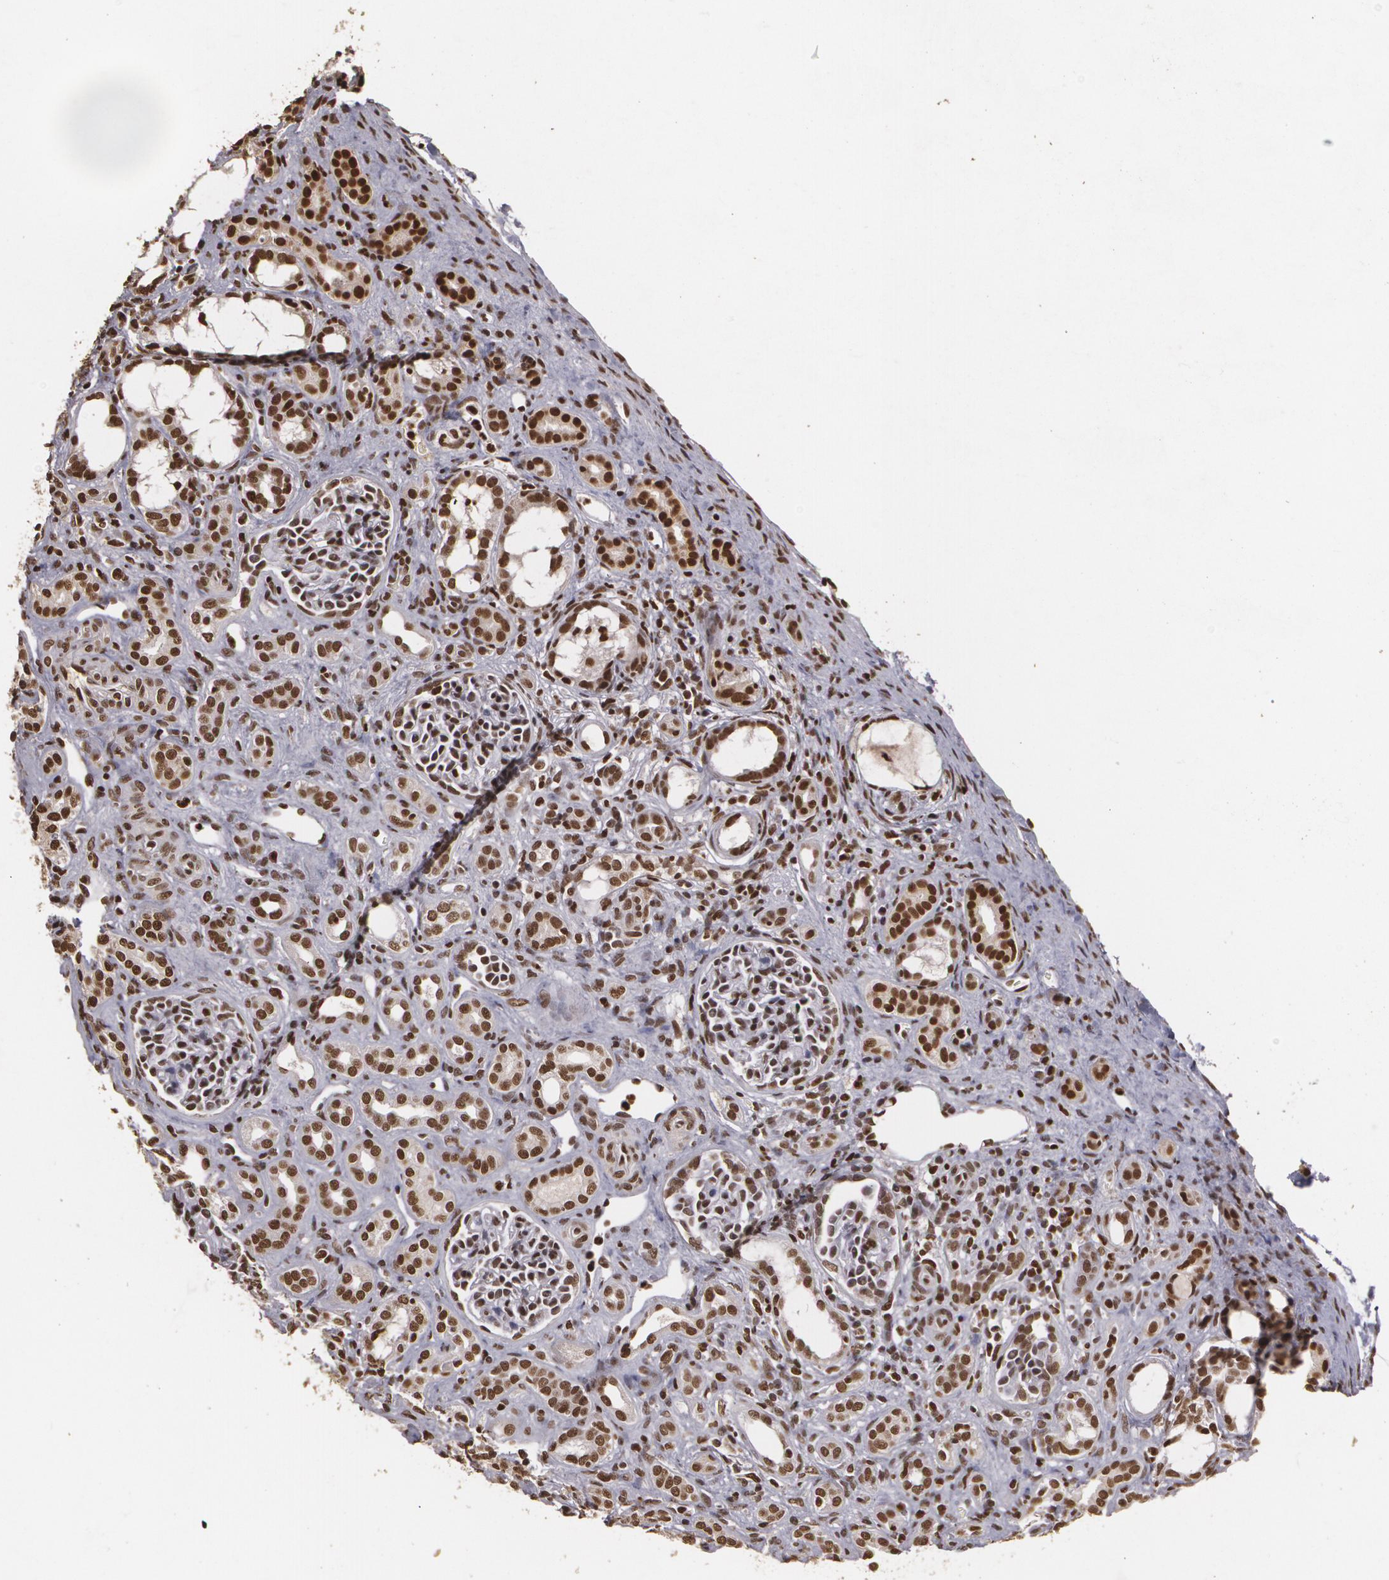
{"staining": {"intensity": "moderate", "quantity": "25%-75%", "location": "nuclear"}, "tissue": "kidney", "cell_type": "Cells in glomeruli", "image_type": "normal", "snomed": [{"axis": "morphology", "description": "Normal tissue, NOS"}, {"axis": "topography", "description": "Kidney"}], "caption": "Protein expression by immunohistochemistry (IHC) demonstrates moderate nuclear positivity in about 25%-75% of cells in glomeruli in benign kidney. (DAB (3,3'-diaminobenzidine) IHC, brown staining for protein, blue staining for nuclei).", "gene": "RCOR1", "patient": {"sex": "male", "age": 7}}